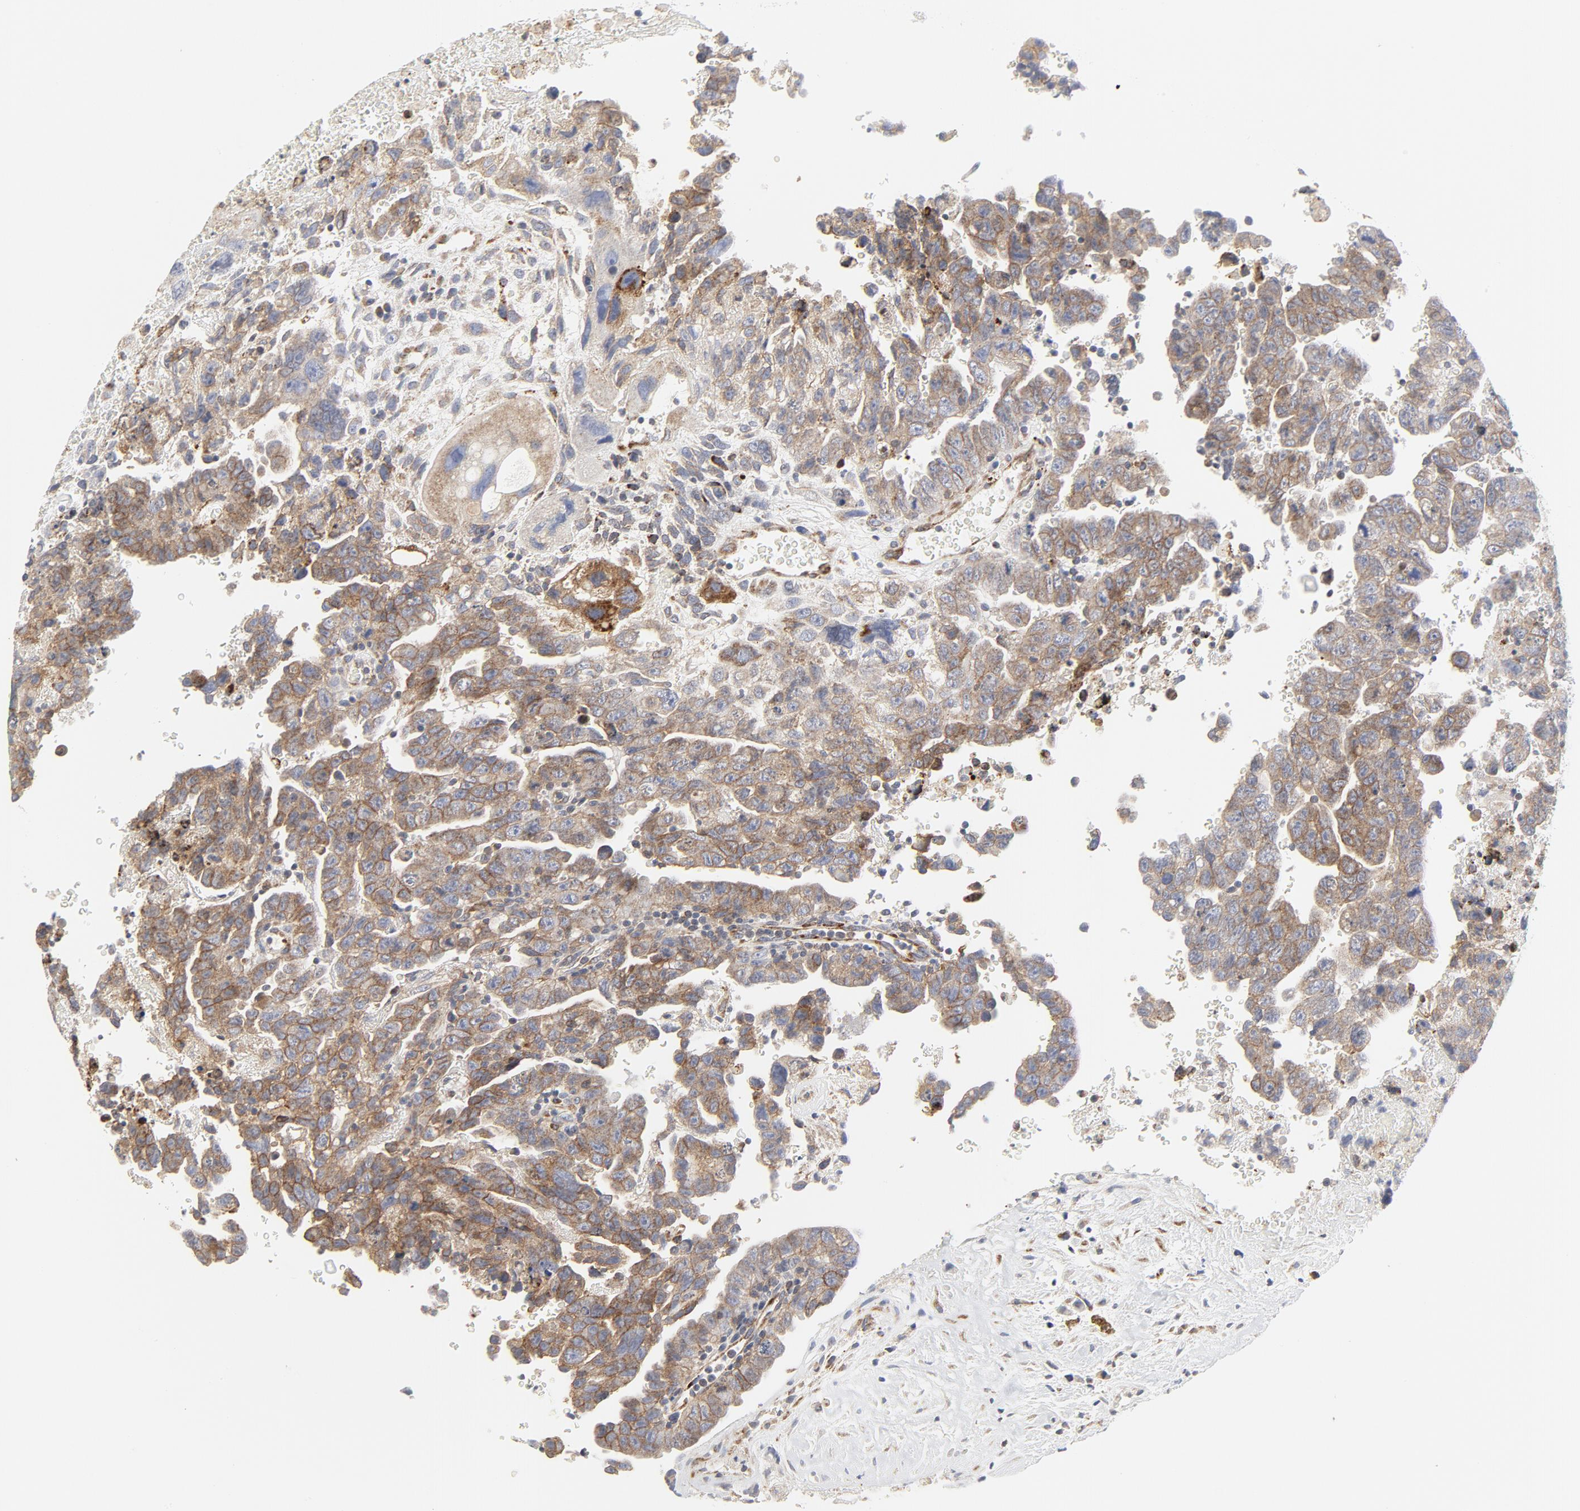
{"staining": {"intensity": "moderate", "quantity": ">75%", "location": "cytoplasmic/membranous"}, "tissue": "testis cancer", "cell_type": "Tumor cells", "image_type": "cancer", "snomed": [{"axis": "morphology", "description": "Carcinoma, Embryonal, NOS"}, {"axis": "topography", "description": "Testis"}], "caption": "Testis cancer tissue exhibits moderate cytoplasmic/membranous staining in approximately >75% of tumor cells, visualized by immunohistochemistry.", "gene": "LRP6", "patient": {"sex": "male", "age": 28}}